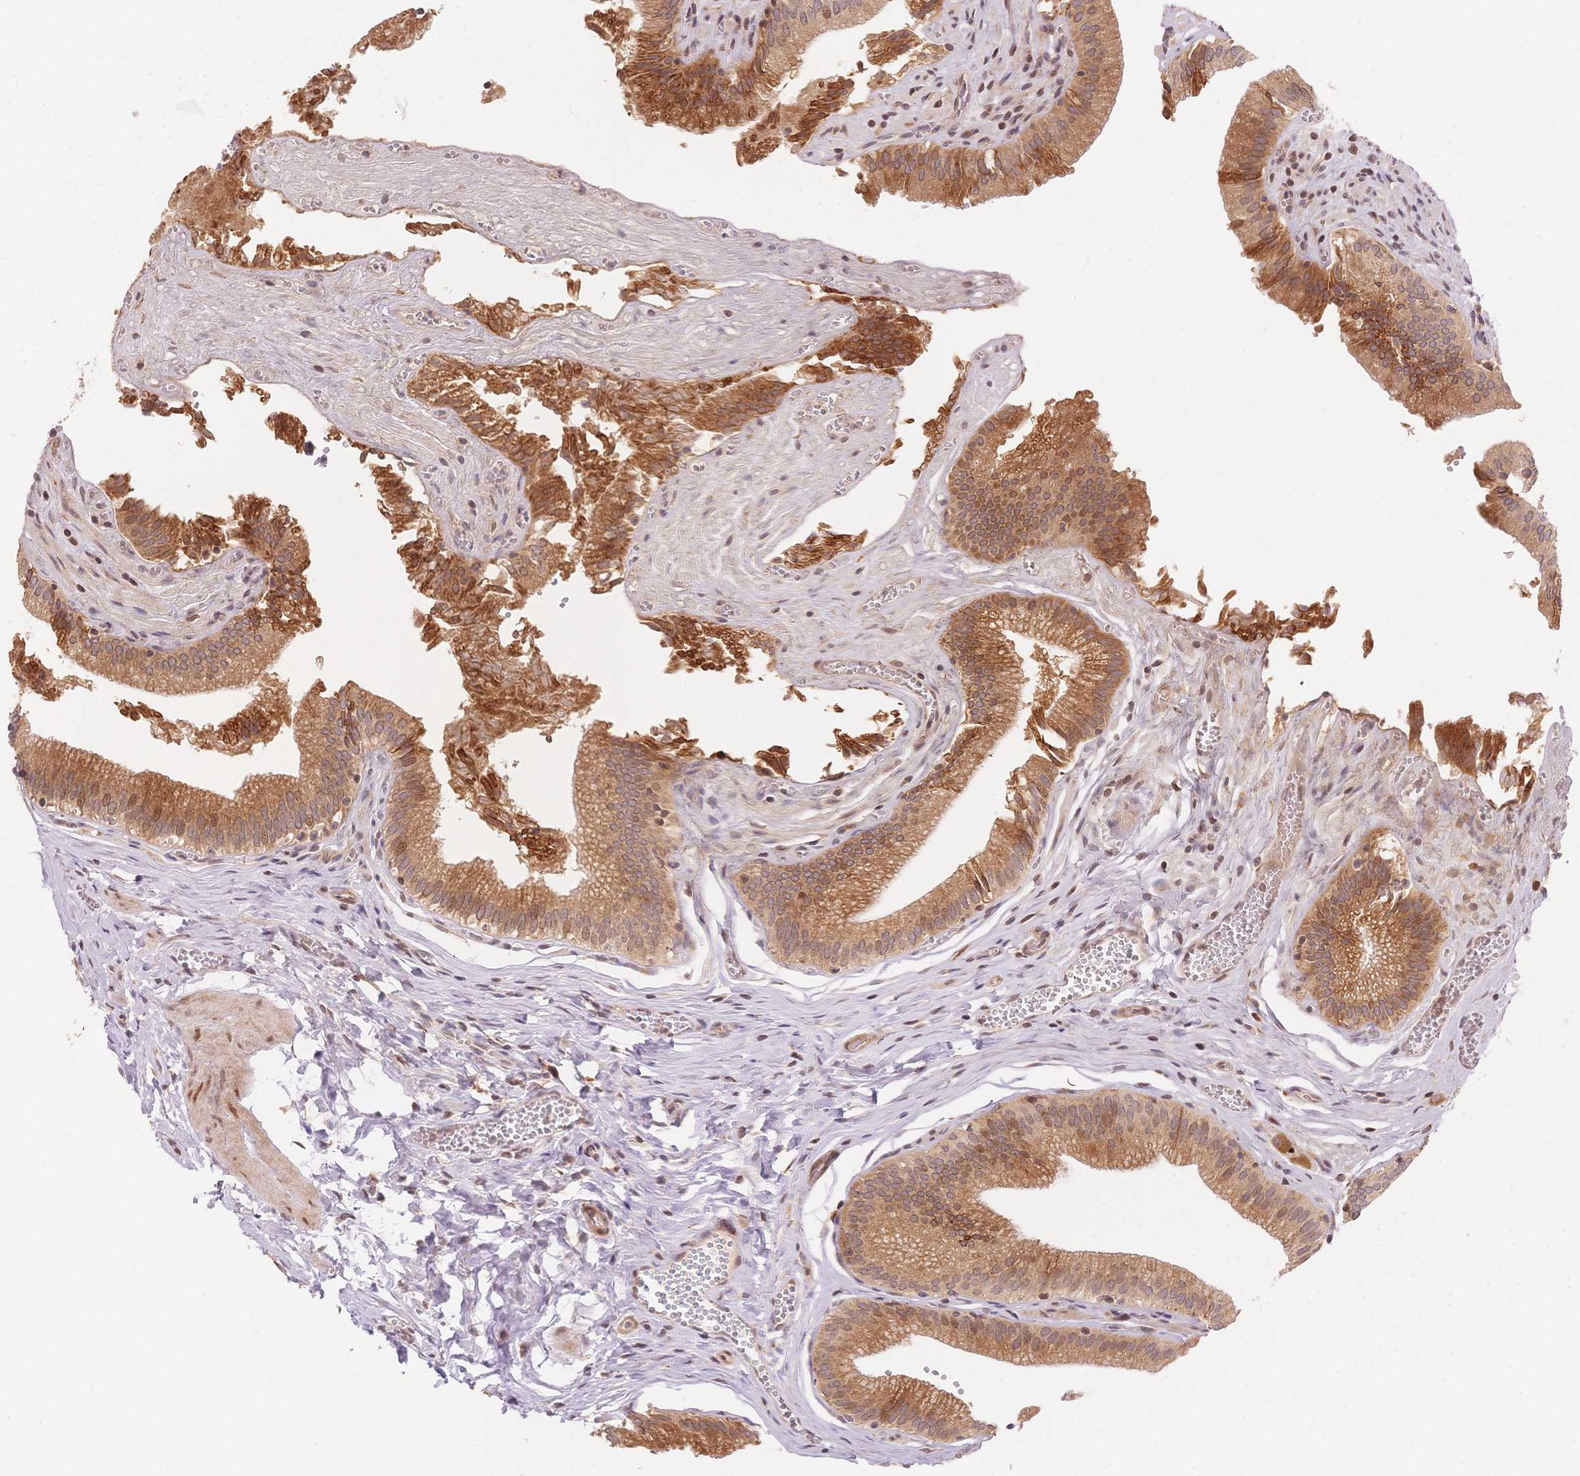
{"staining": {"intensity": "moderate", "quantity": ">75%", "location": "cytoplasmic/membranous"}, "tissue": "gallbladder", "cell_type": "Glandular cells", "image_type": "normal", "snomed": [{"axis": "morphology", "description": "Normal tissue, NOS"}, {"axis": "topography", "description": "Gallbladder"}, {"axis": "topography", "description": "Peripheral nerve tissue"}], "caption": "IHC histopathology image of normal human gallbladder stained for a protein (brown), which demonstrates medium levels of moderate cytoplasmic/membranous positivity in about >75% of glandular cells.", "gene": "STK39", "patient": {"sex": "male", "age": 17}}